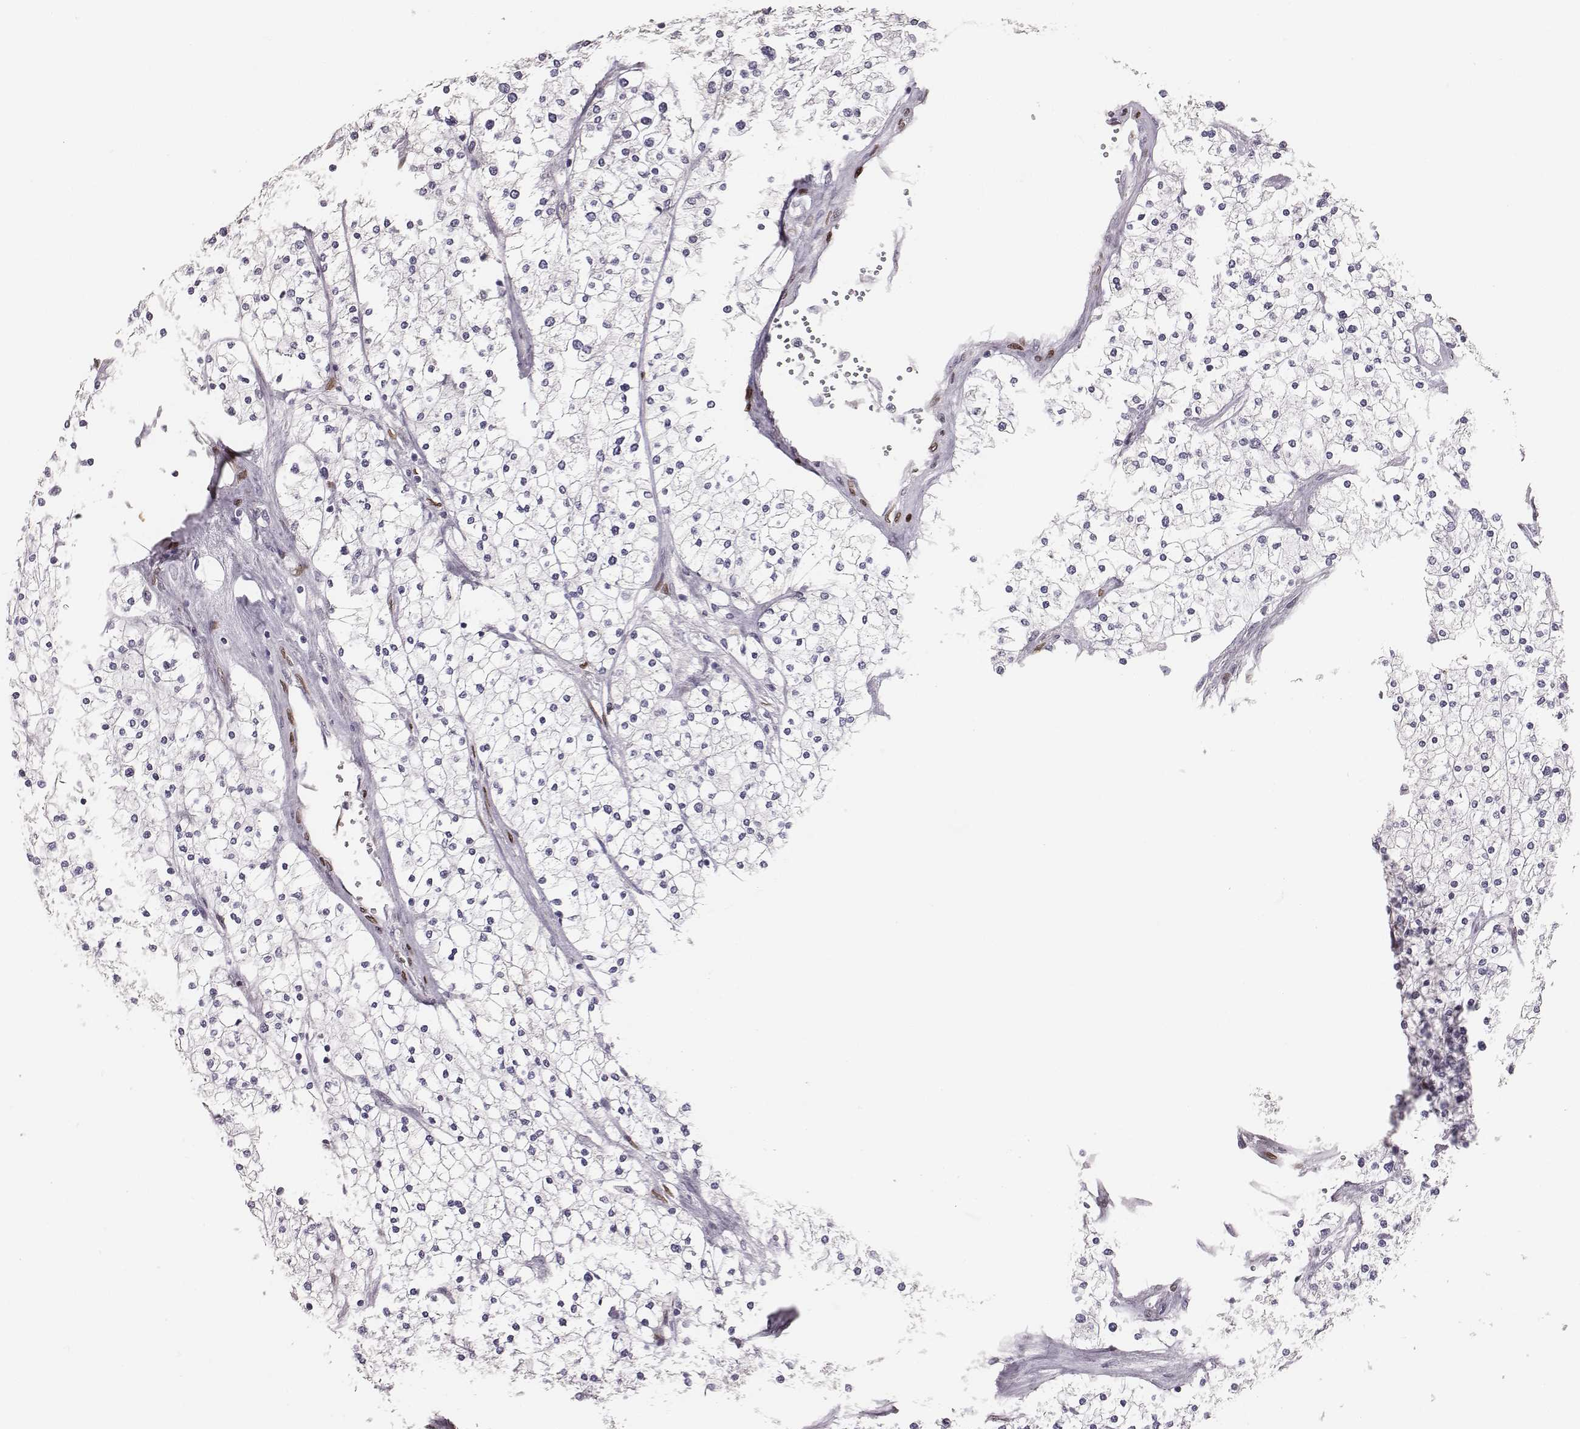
{"staining": {"intensity": "negative", "quantity": "none", "location": "none"}, "tissue": "renal cancer", "cell_type": "Tumor cells", "image_type": "cancer", "snomed": [{"axis": "morphology", "description": "Adenocarcinoma, NOS"}, {"axis": "topography", "description": "Kidney"}], "caption": "DAB immunohistochemical staining of human renal cancer (adenocarcinoma) demonstrates no significant staining in tumor cells.", "gene": "ADGRF4", "patient": {"sex": "male", "age": 80}}